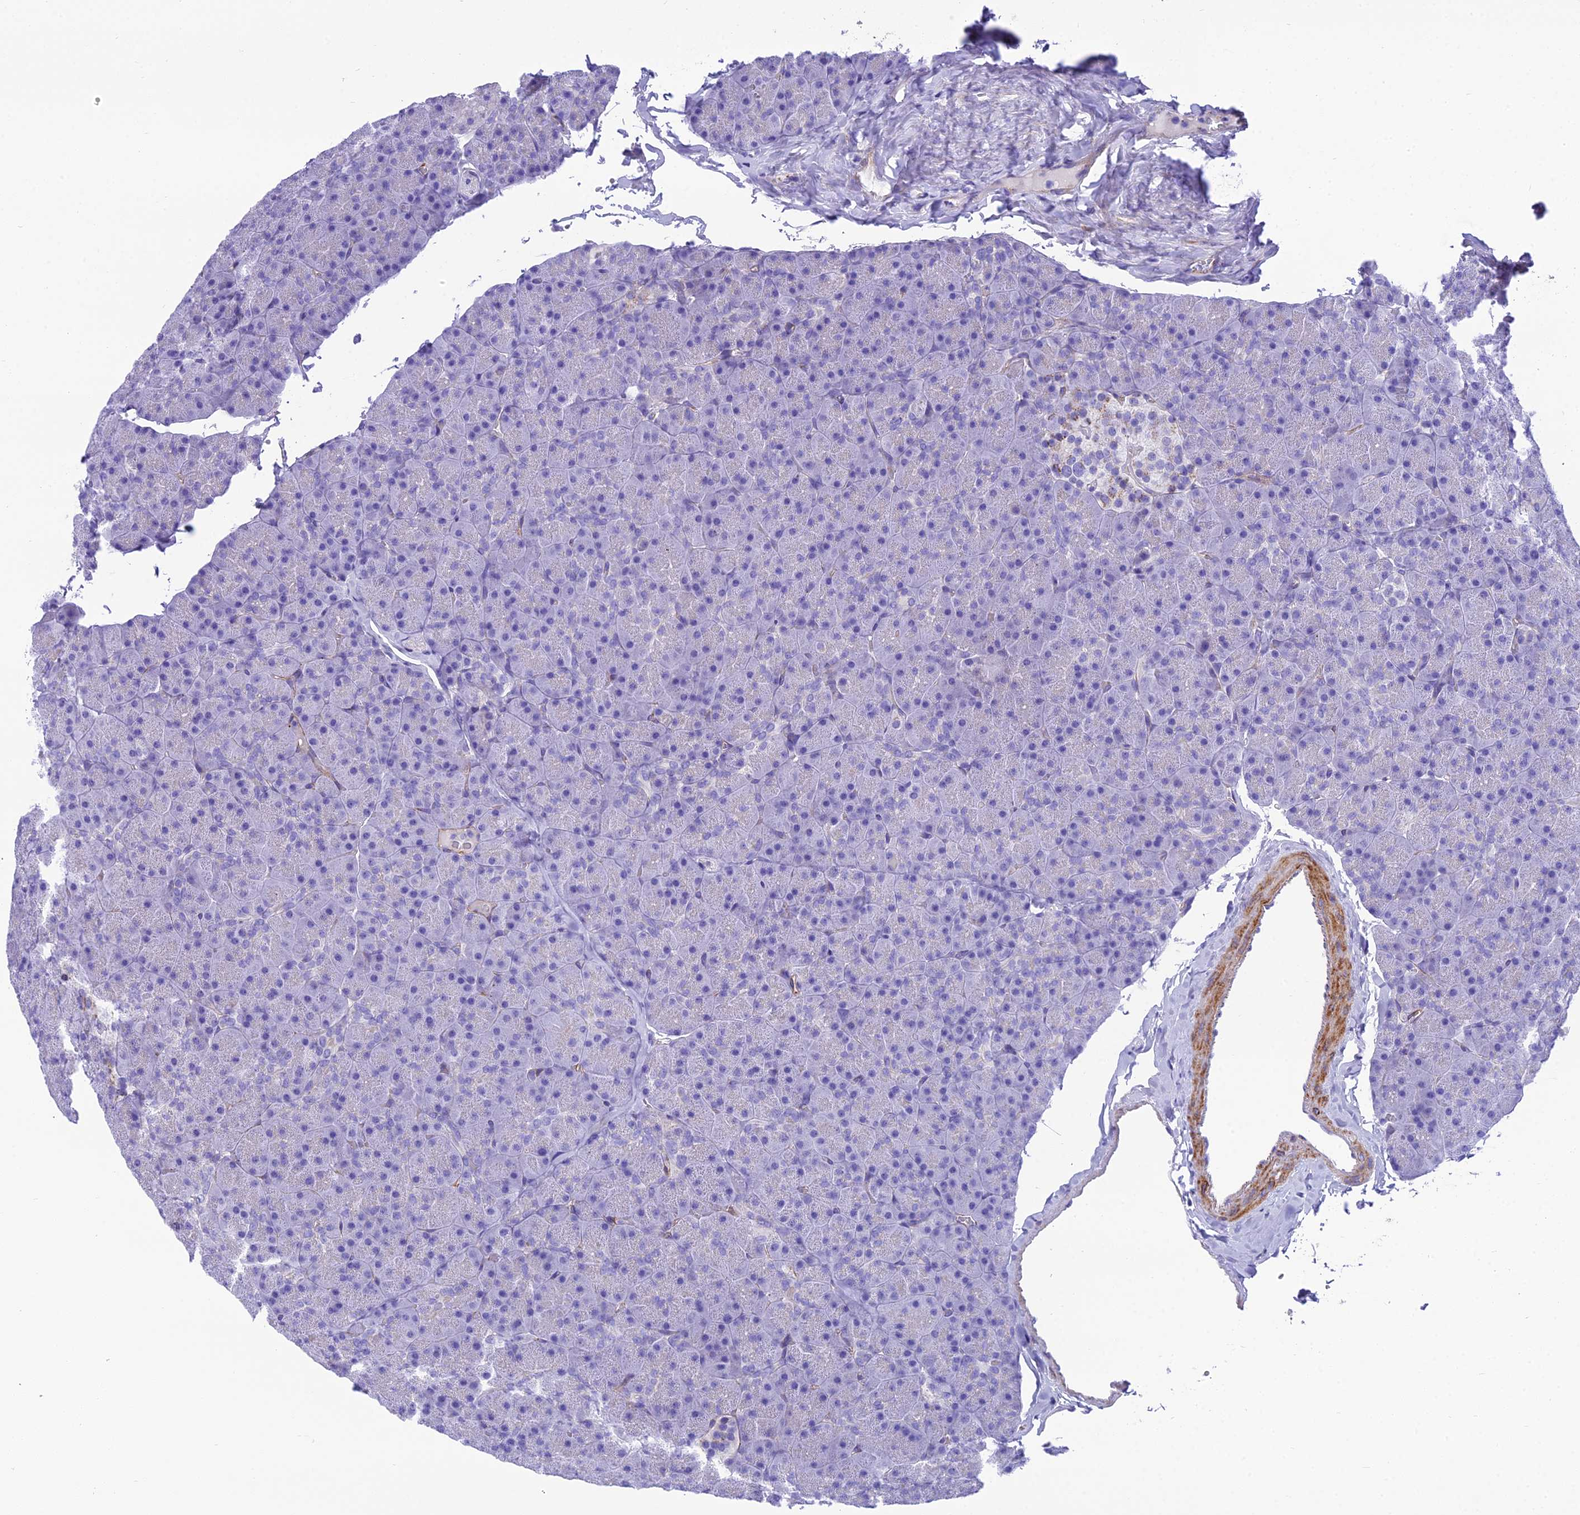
{"staining": {"intensity": "weak", "quantity": "<25%", "location": "cytoplasmic/membranous"}, "tissue": "pancreas", "cell_type": "Exocrine glandular cells", "image_type": "normal", "snomed": [{"axis": "morphology", "description": "Normal tissue, NOS"}, {"axis": "topography", "description": "Pancreas"}], "caption": "Histopathology image shows no protein staining in exocrine glandular cells of benign pancreas. (Brightfield microscopy of DAB immunohistochemistry (IHC) at high magnification).", "gene": "GFRA1", "patient": {"sex": "male", "age": 36}}